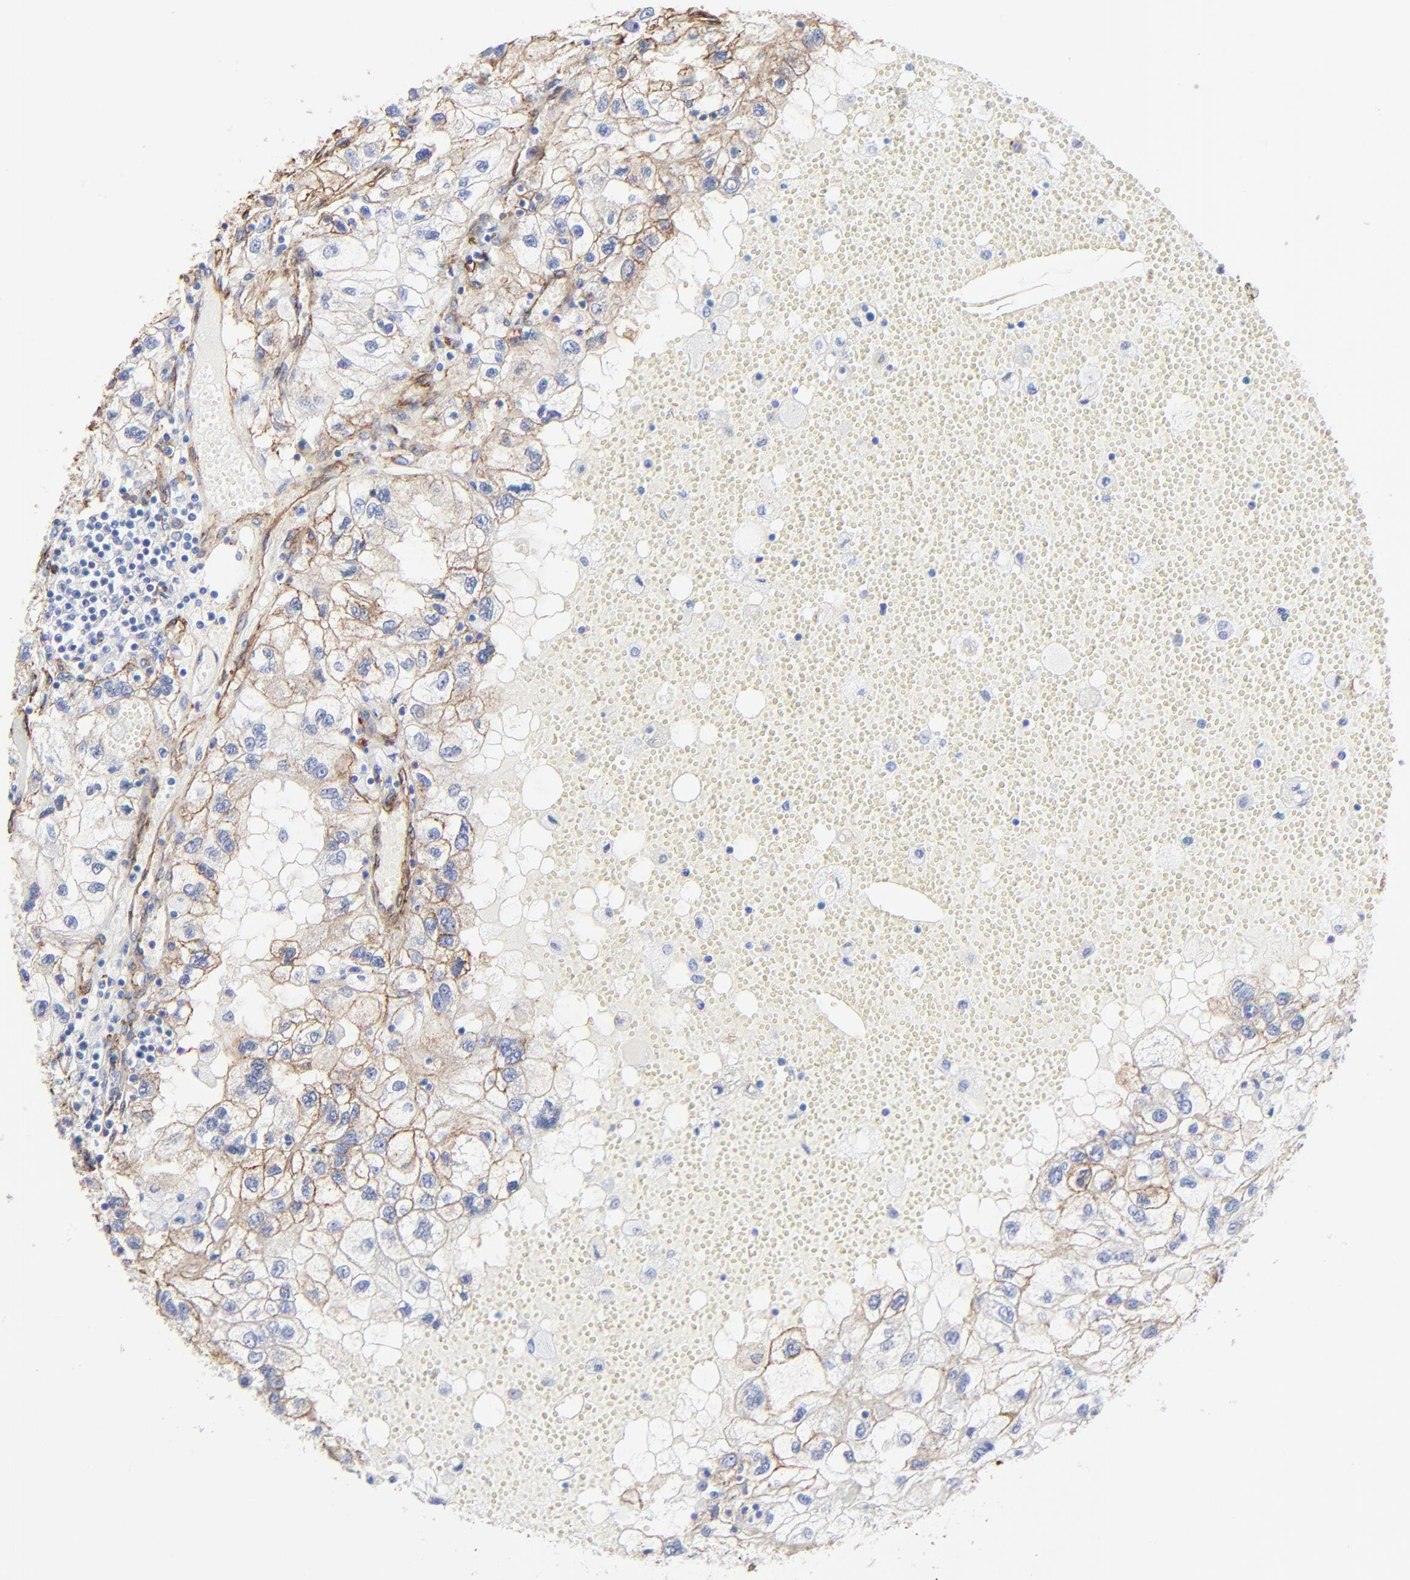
{"staining": {"intensity": "moderate", "quantity": ">75%", "location": "cytoplasmic/membranous"}, "tissue": "renal cancer", "cell_type": "Tumor cells", "image_type": "cancer", "snomed": [{"axis": "morphology", "description": "Normal tissue, NOS"}, {"axis": "morphology", "description": "Adenocarcinoma, NOS"}, {"axis": "topography", "description": "Kidney"}], "caption": "Moderate cytoplasmic/membranous expression for a protein is appreciated in about >75% of tumor cells of renal cancer using immunohistochemistry (IHC).", "gene": "CAV1", "patient": {"sex": "male", "age": 71}}